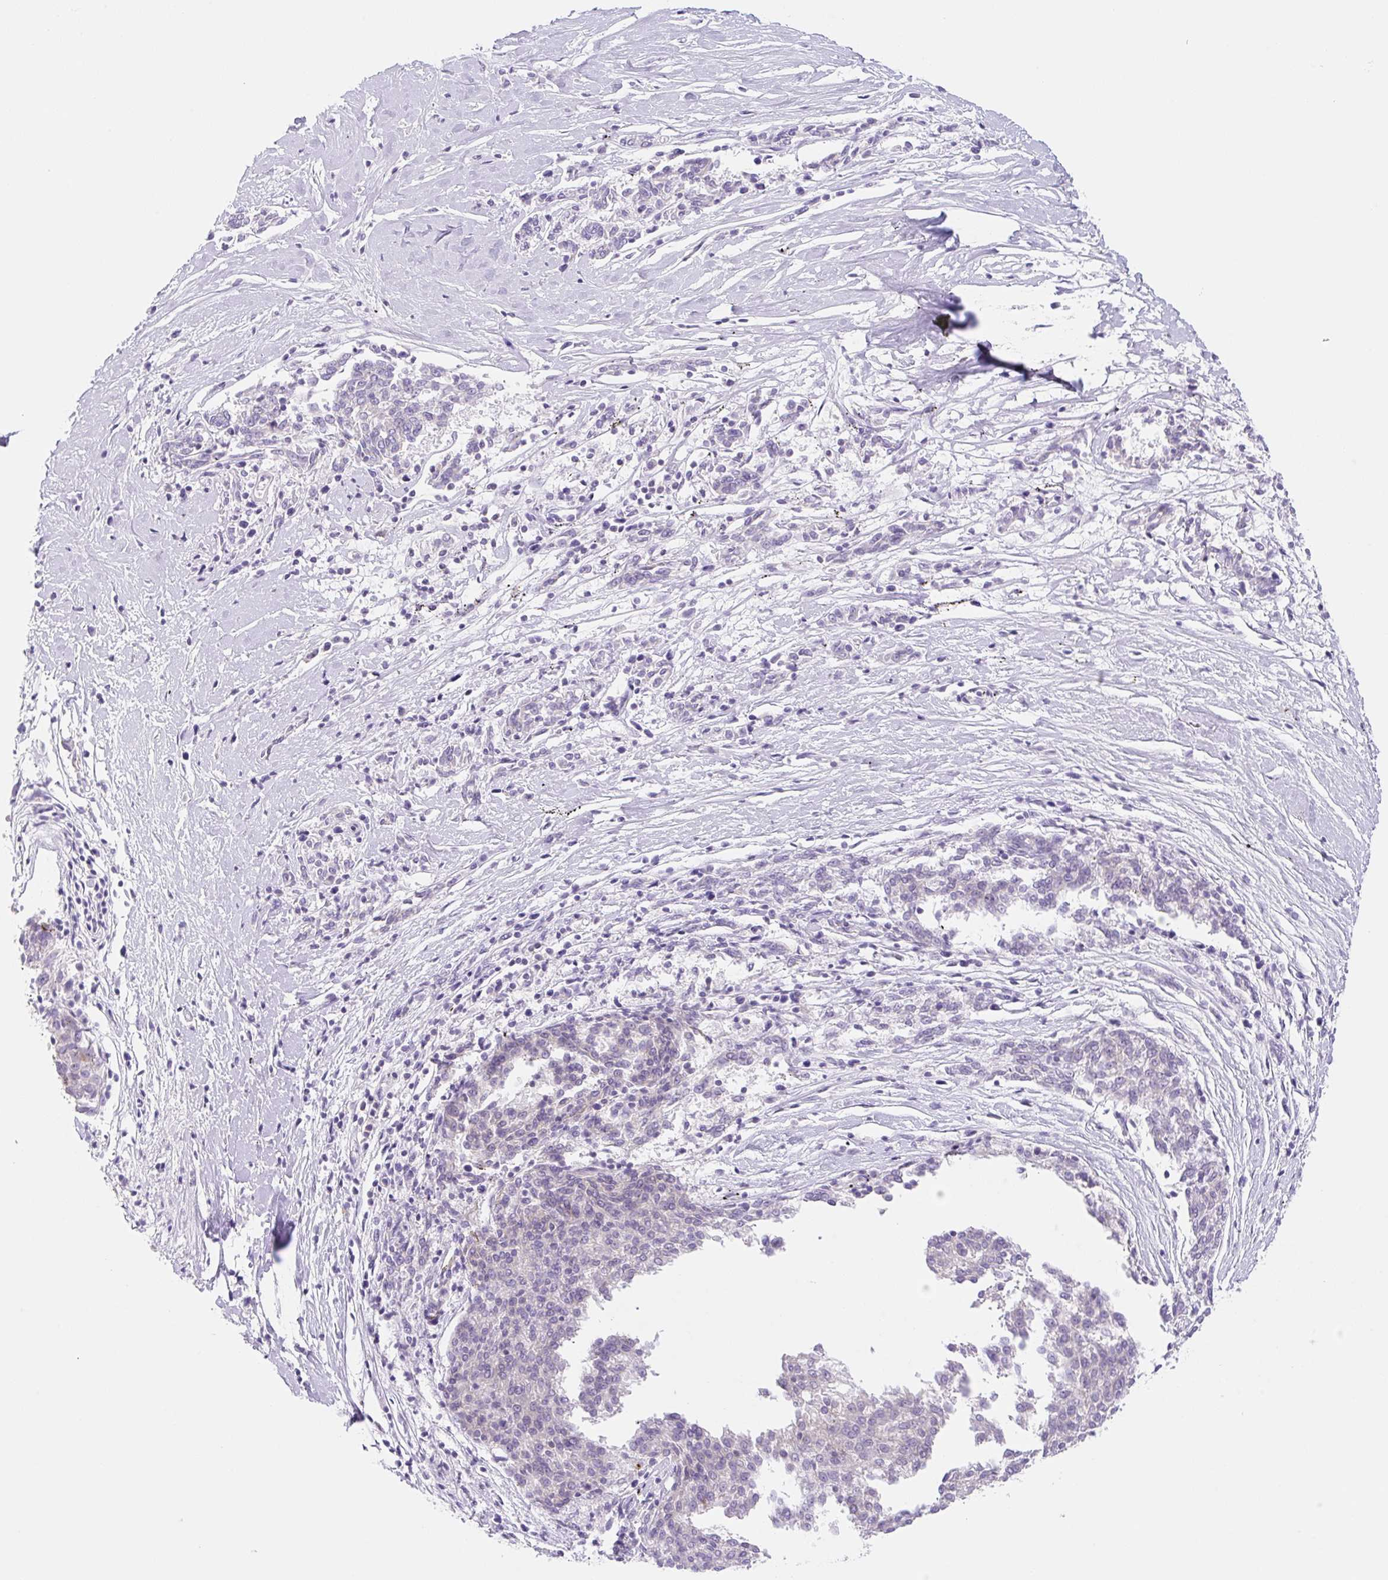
{"staining": {"intensity": "negative", "quantity": "none", "location": "none"}, "tissue": "melanoma", "cell_type": "Tumor cells", "image_type": "cancer", "snomed": [{"axis": "morphology", "description": "Malignant melanoma, NOS"}, {"axis": "topography", "description": "Skin"}], "caption": "High magnification brightfield microscopy of melanoma stained with DAB (brown) and counterstained with hematoxylin (blue): tumor cells show no significant staining. Nuclei are stained in blue.", "gene": "LYVE1", "patient": {"sex": "female", "age": 72}}